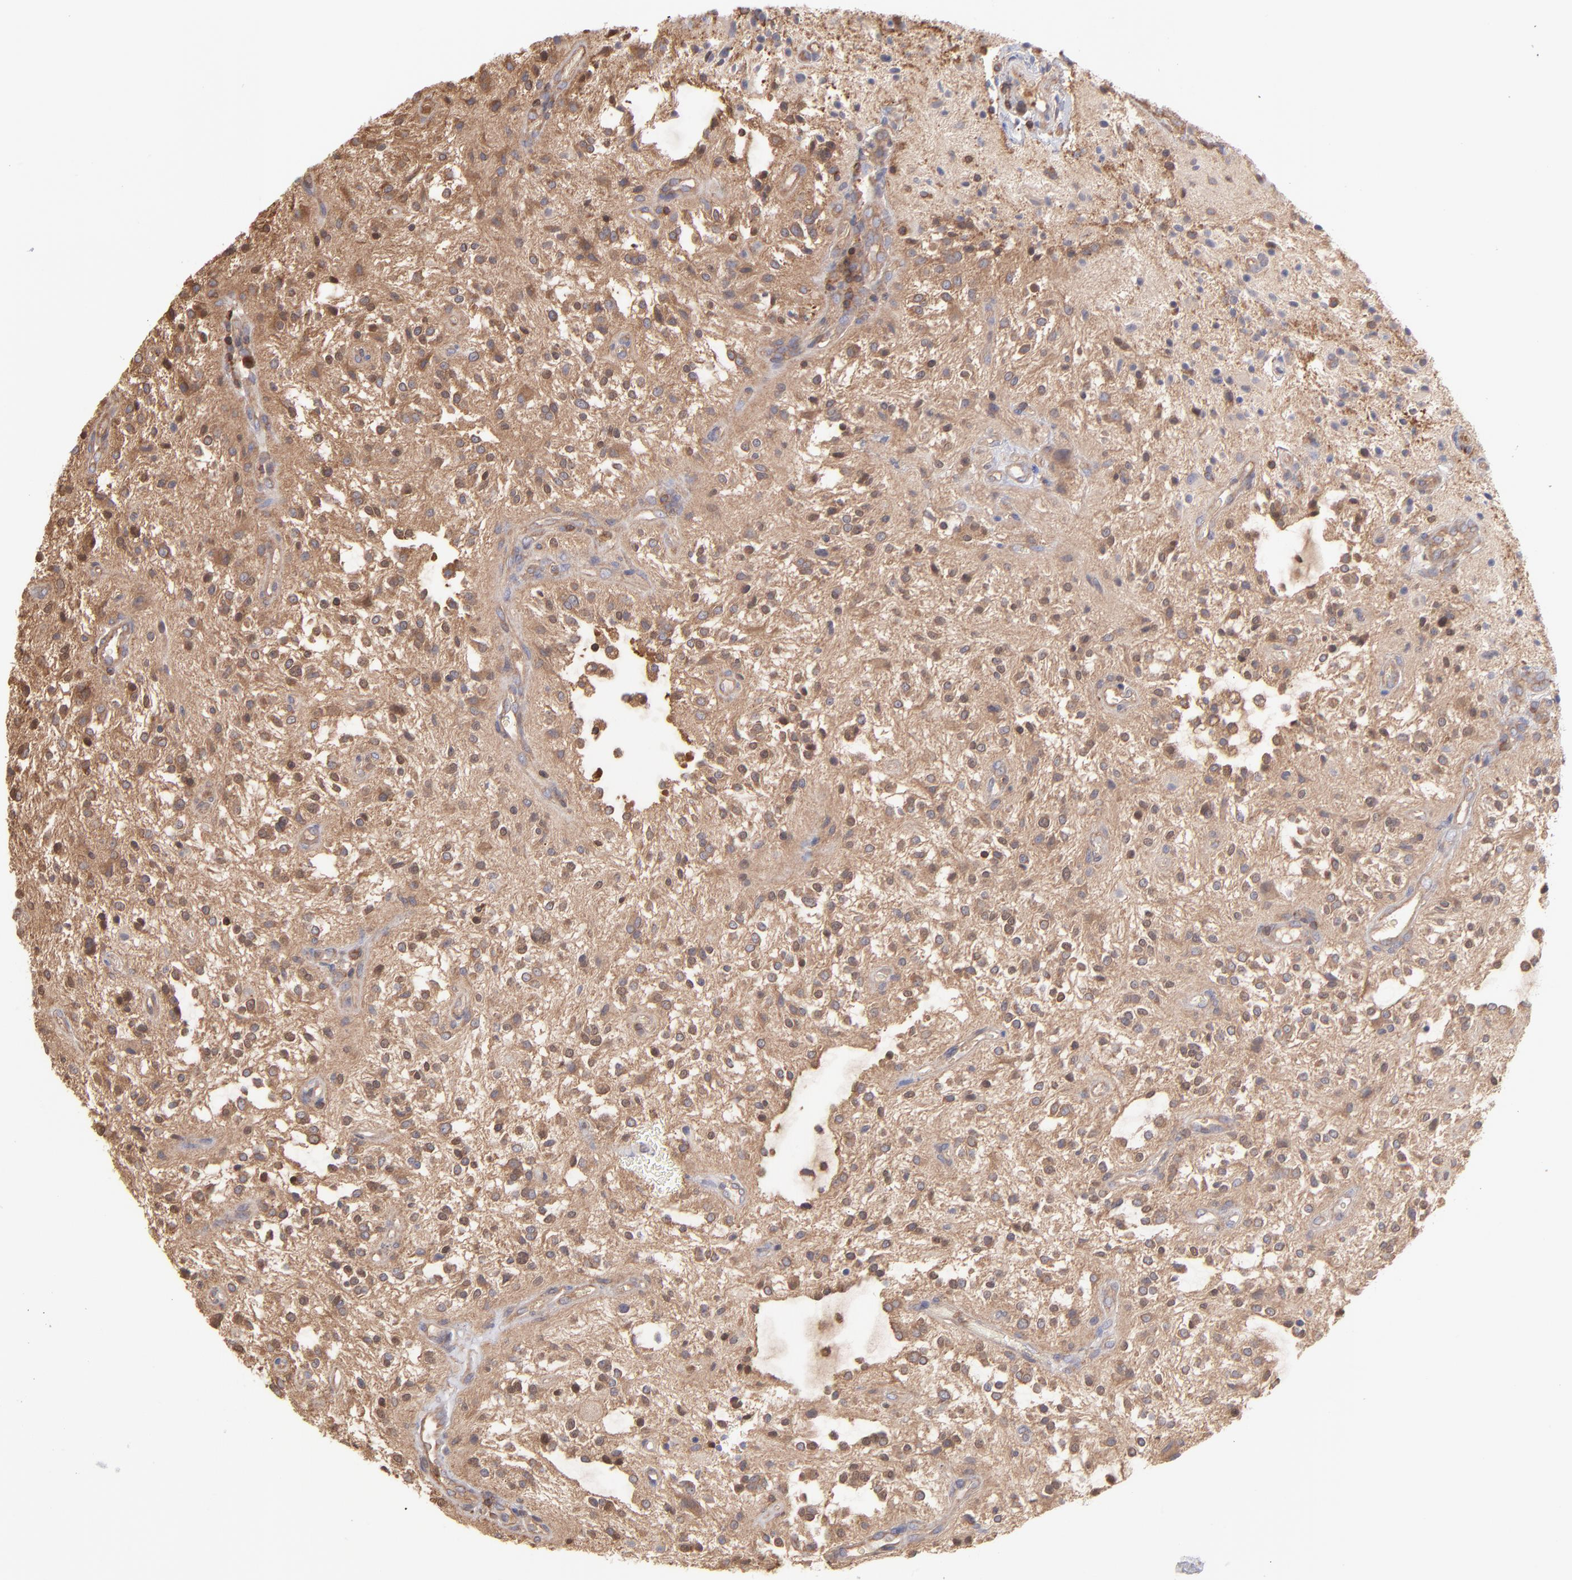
{"staining": {"intensity": "strong", "quantity": ">75%", "location": "cytoplasmic/membranous"}, "tissue": "glioma", "cell_type": "Tumor cells", "image_type": "cancer", "snomed": [{"axis": "morphology", "description": "Glioma, malignant, NOS"}, {"axis": "topography", "description": "Cerebellum"}], "caption": "Immunohistochemistry (IHC) staining of glioma, which displays high levels of strong cytoplasmic/membranous positivity in approximately >75% of tumor cells indicating strong cytoplasmic/membranous protein staining. The staining was performed using DAB (brown) for protein detection and nuclei were counterstained in hematoxylin (blue).", "gene": "MAP2K2", "patient": {"sex": "female", "age": 10}}